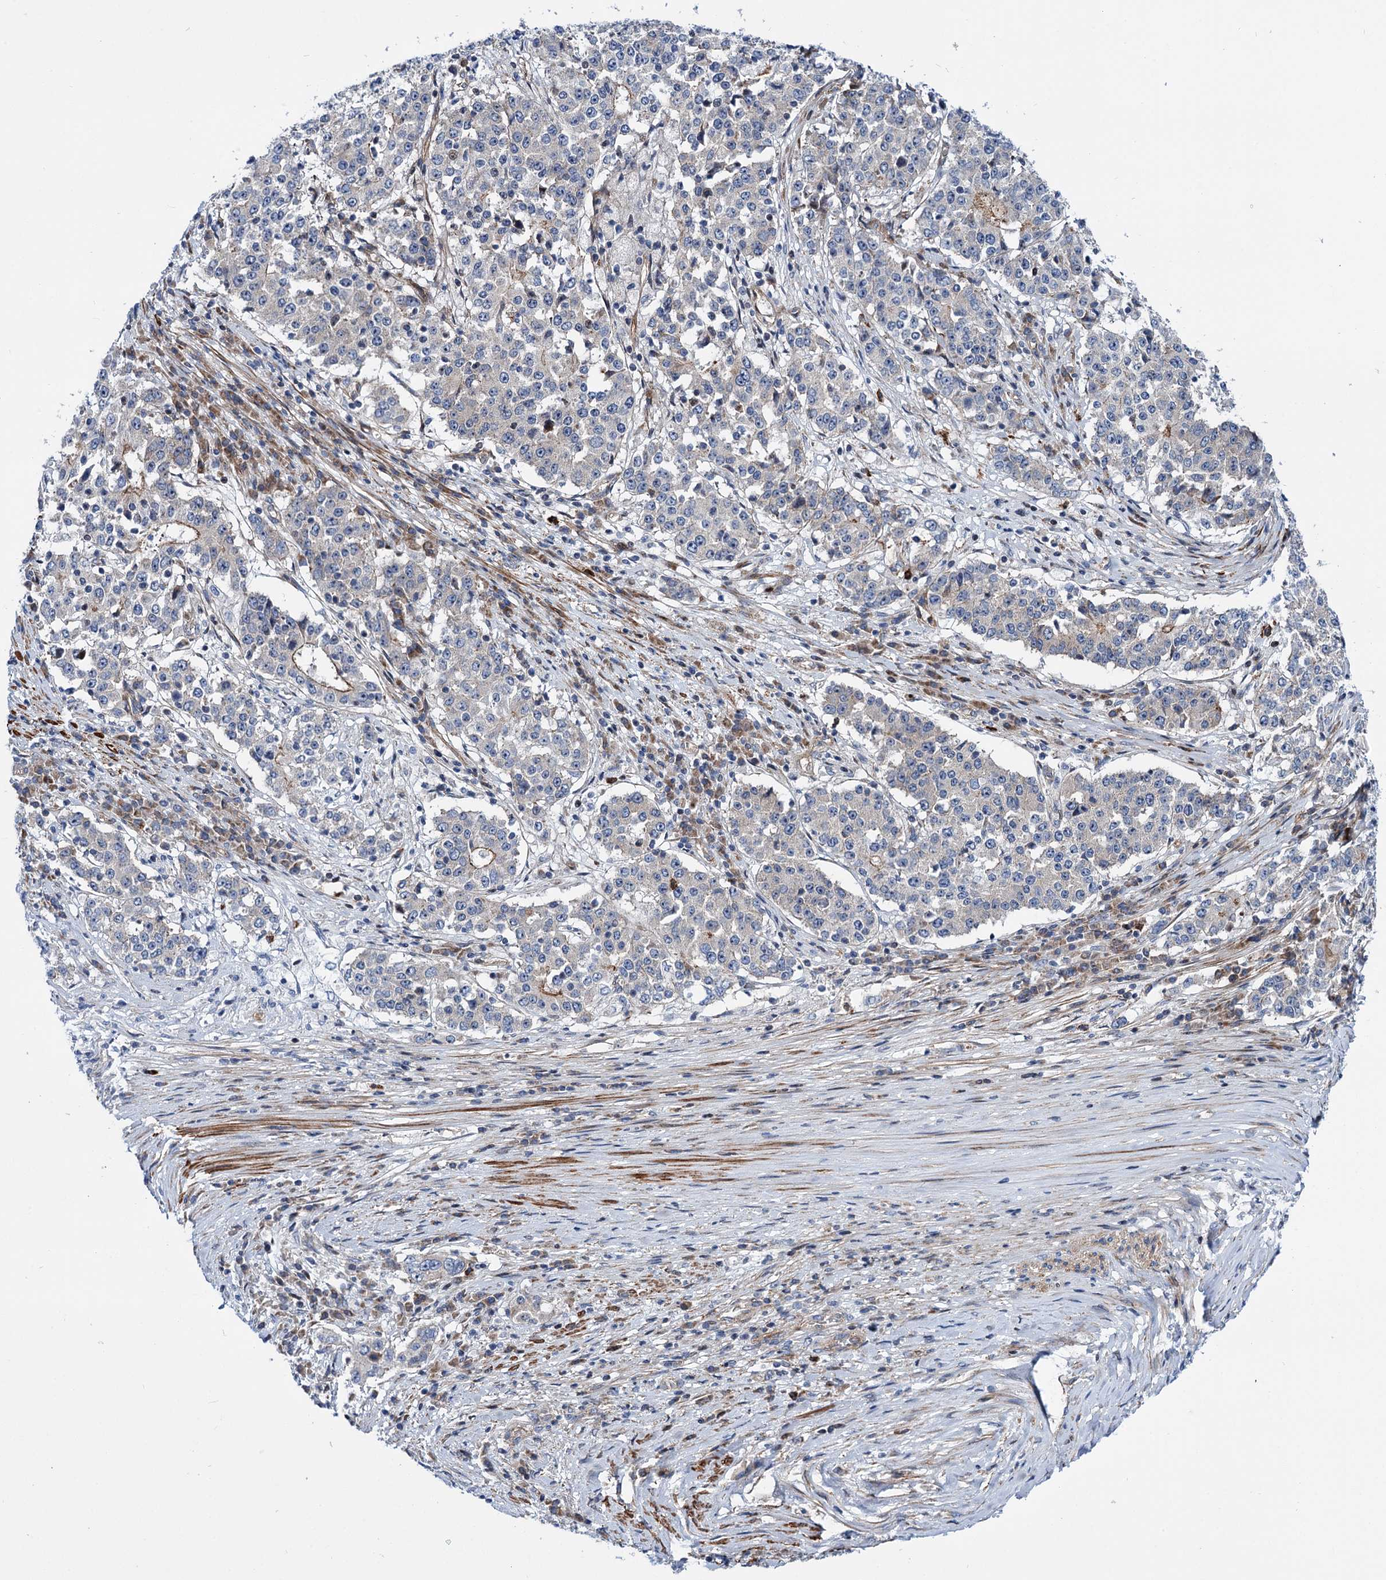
{"staining": {"intensity": "weak", "quantity": "<25%", "location": "cytoplasmic/membranous"}, "tissue": "stomach cancer", "cell_type": "Tumor cells", "image_type": "cancer", "snomed": [{"axis": "morphology", "description": "Adenocarcinoma, NOS"}, {"axis": "topography", "description": "Stomach"}], "caption": "Immunohistochemical staining of adenocarcinoma (stomach) exhibits no significant expression in tumor cells.", "gene": "THAP9", "patient": {"sex": "male", "age": 59}}